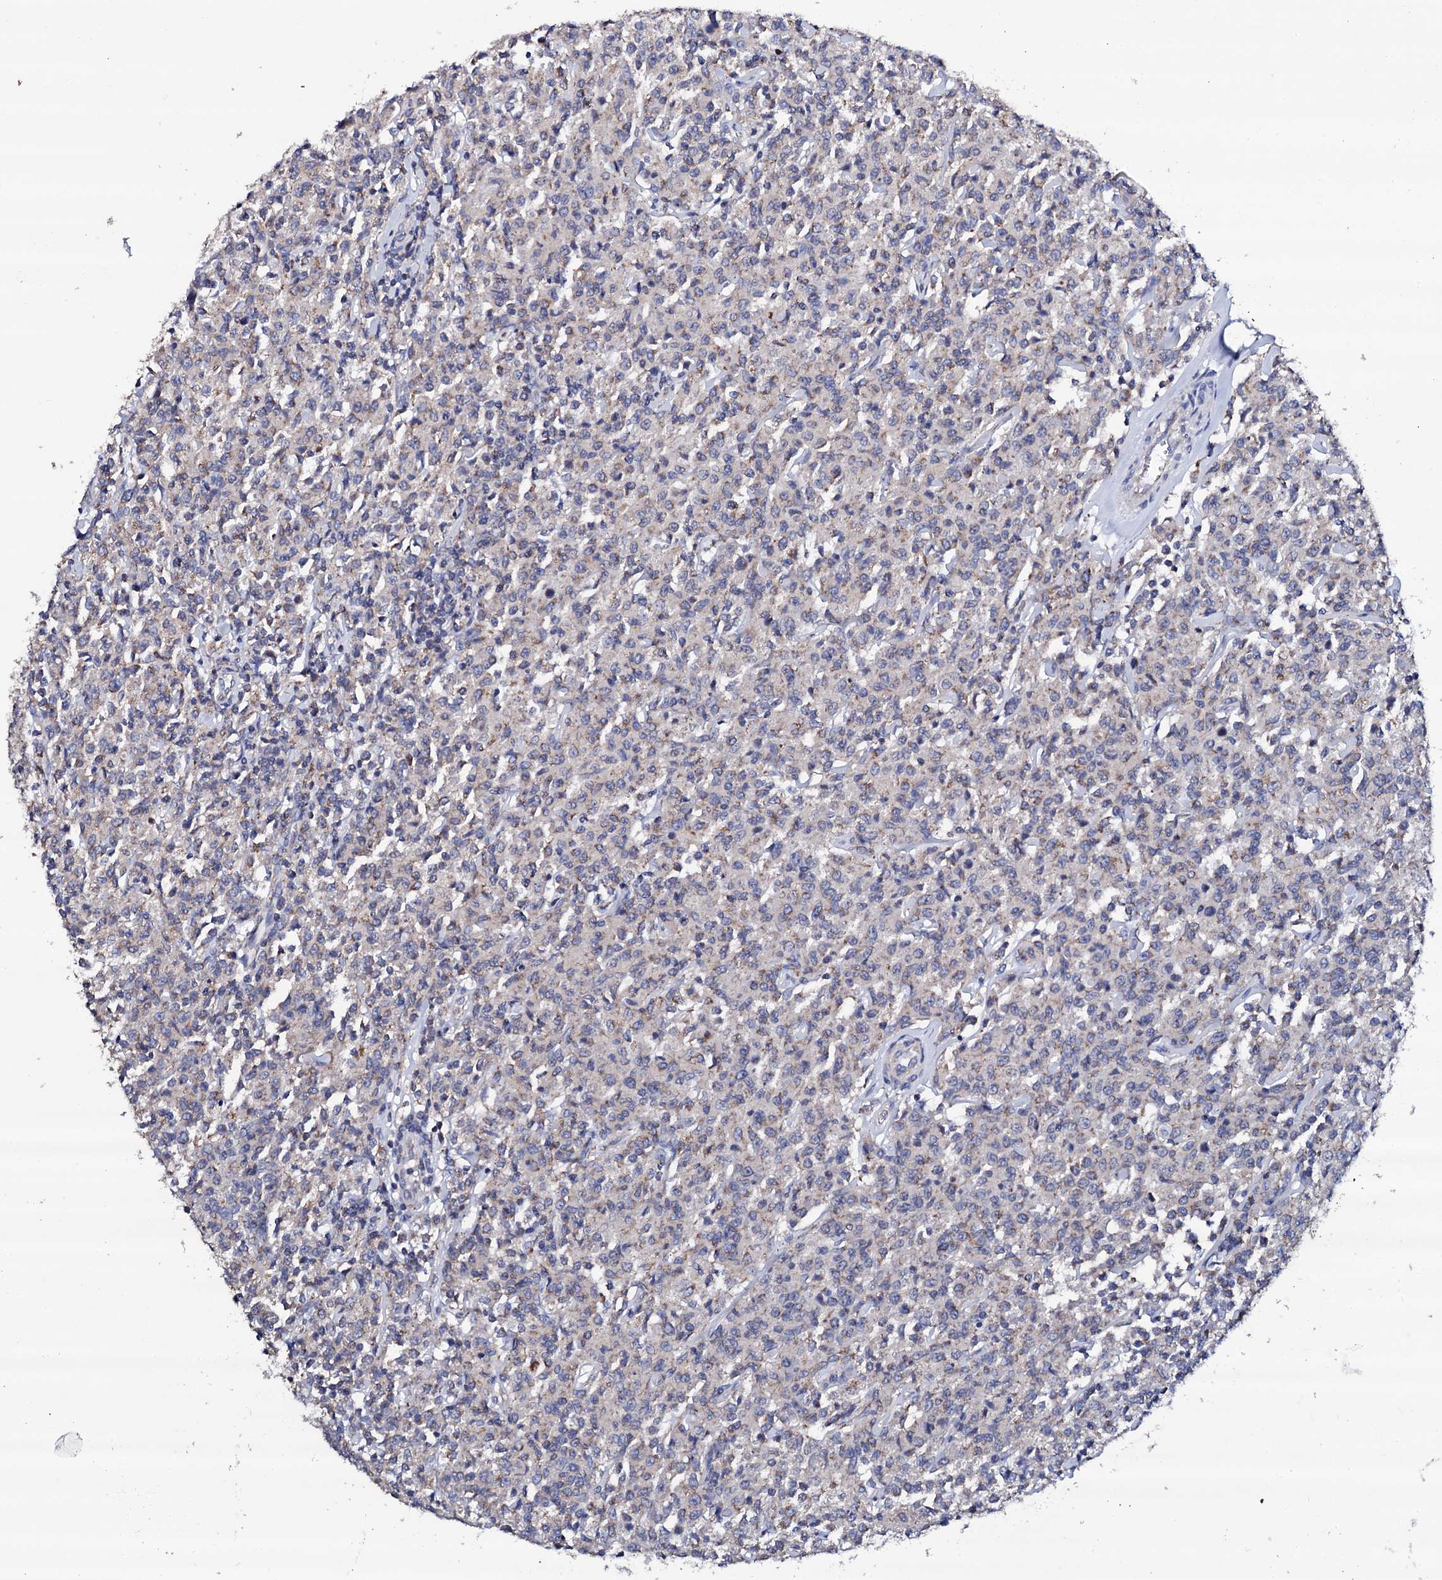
{"staining": {"intensity": "weak", "quantity": "<25%", "location": "cytoplasmic/membranous"}, "tissue": "lymphoma", "cell_type": "Tumor cells", "image_type": "cancer", "snomed": [{"axis": "morphology", "description": "Malignant lymphoma, non-Hodgkin's type, Low grade"}, {"axis": "topography", "description": "Small intestine"}], "caption": "Lymphoma was stained to show a protein in brown. There is no significant expression in tumor cells.", "gene": "TCAF2", "patient": {"sex": "female", "age": 59}}